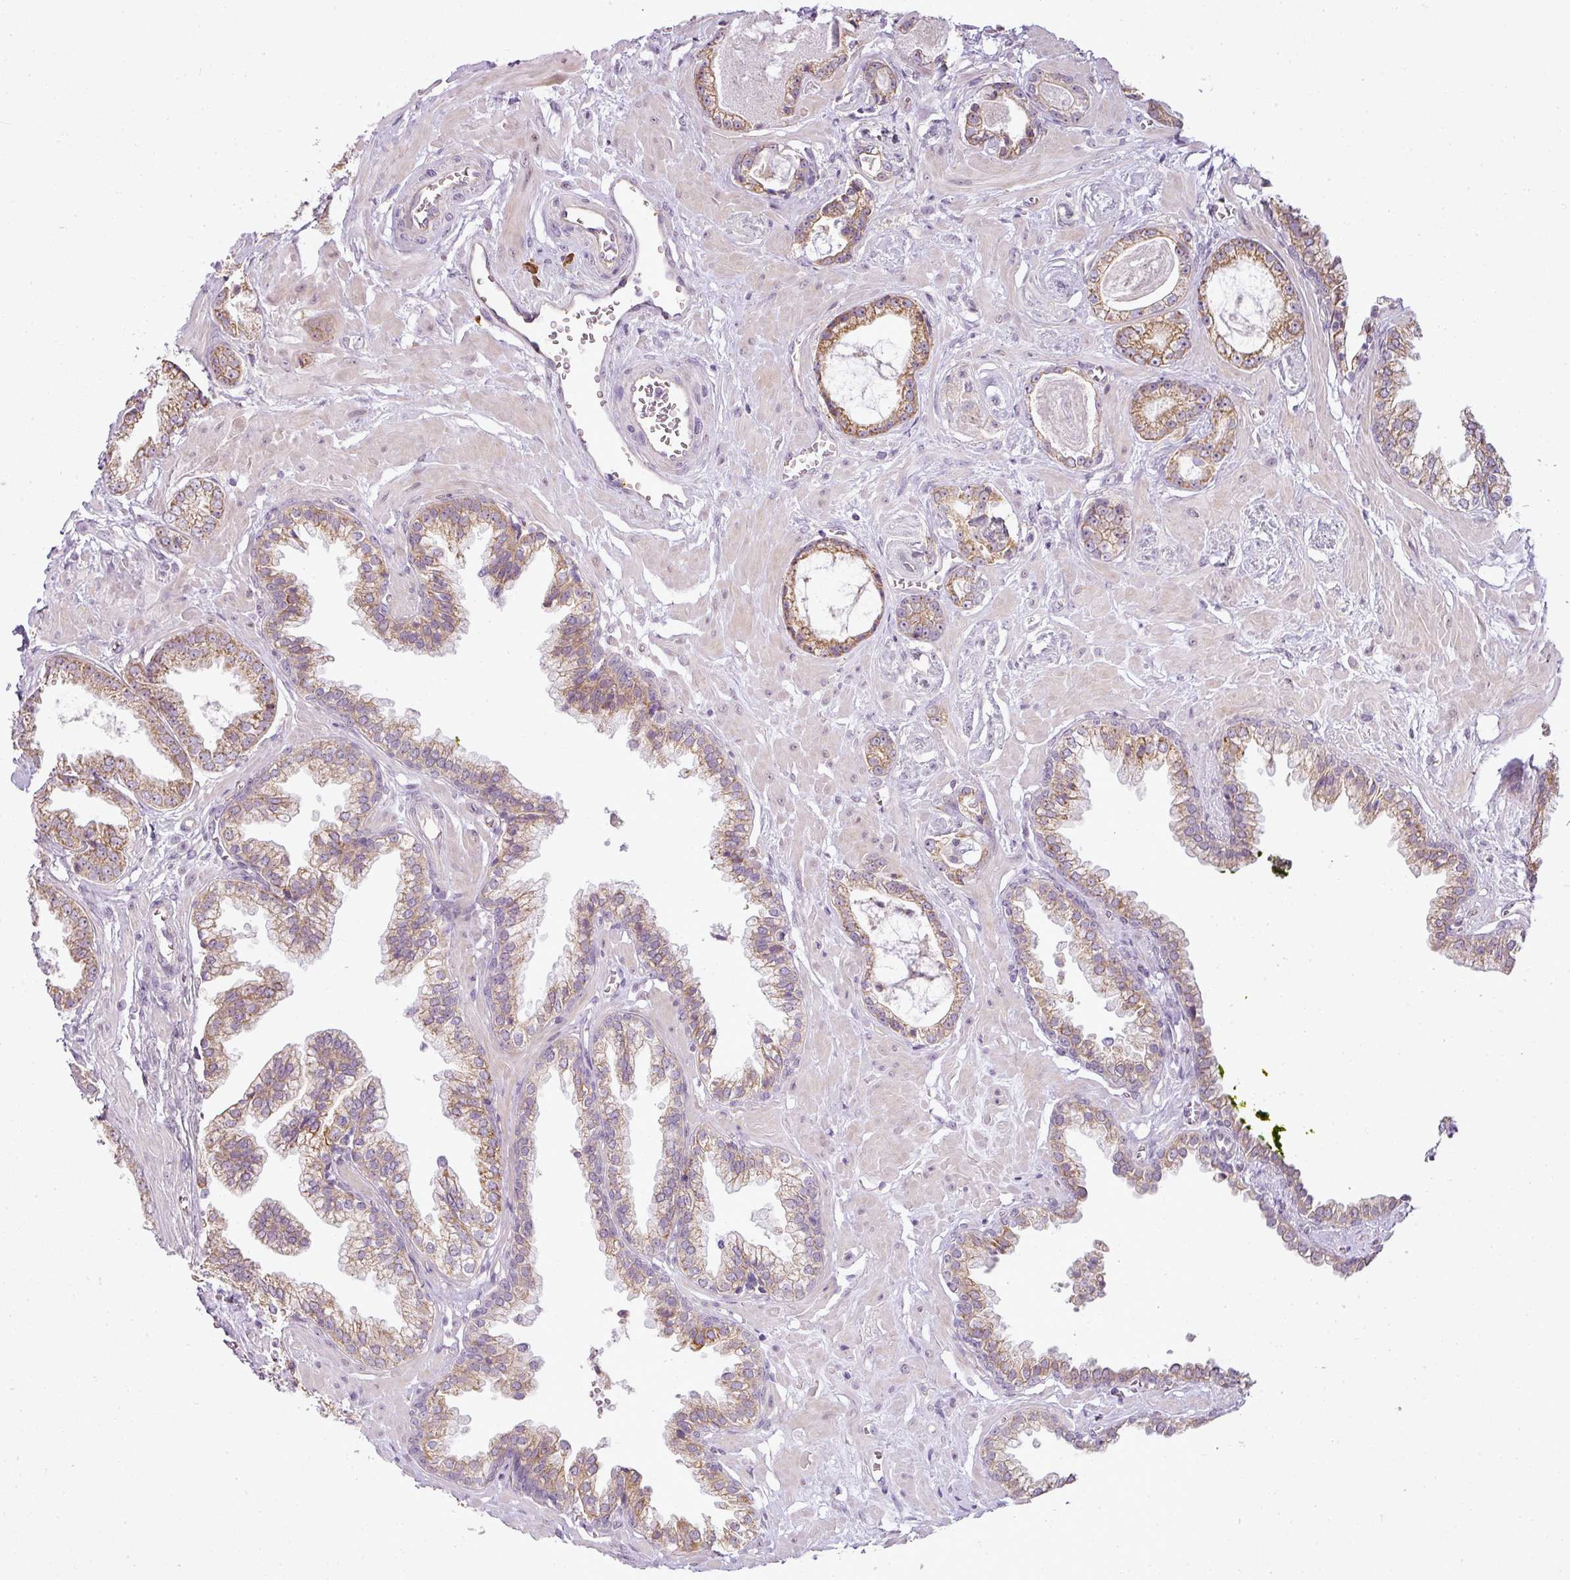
{"staining": {"intensity": "moderate", "quantity": ">75%", "location": "cytoplasmic/membranous"}, "tissue": "prostate cancer", "cell_type": "Tumor cells", "image_type": "cancer", "snomed": [{"axis": "morphology", "description": "Adenocarcinoma, Low grade"}, {"axis": "topography", "description": "Prostate"}], "caption": "Protein expression analysis of prostate low-grade adenocarcinoma demonstrates moderate cytoplasmic/membranous staining in approximately >75% of tumor cells. (IHC, brightfield microscopy, high magnification).", "gene": "LY75", "patient": {"sex": "male", "age": 60}}